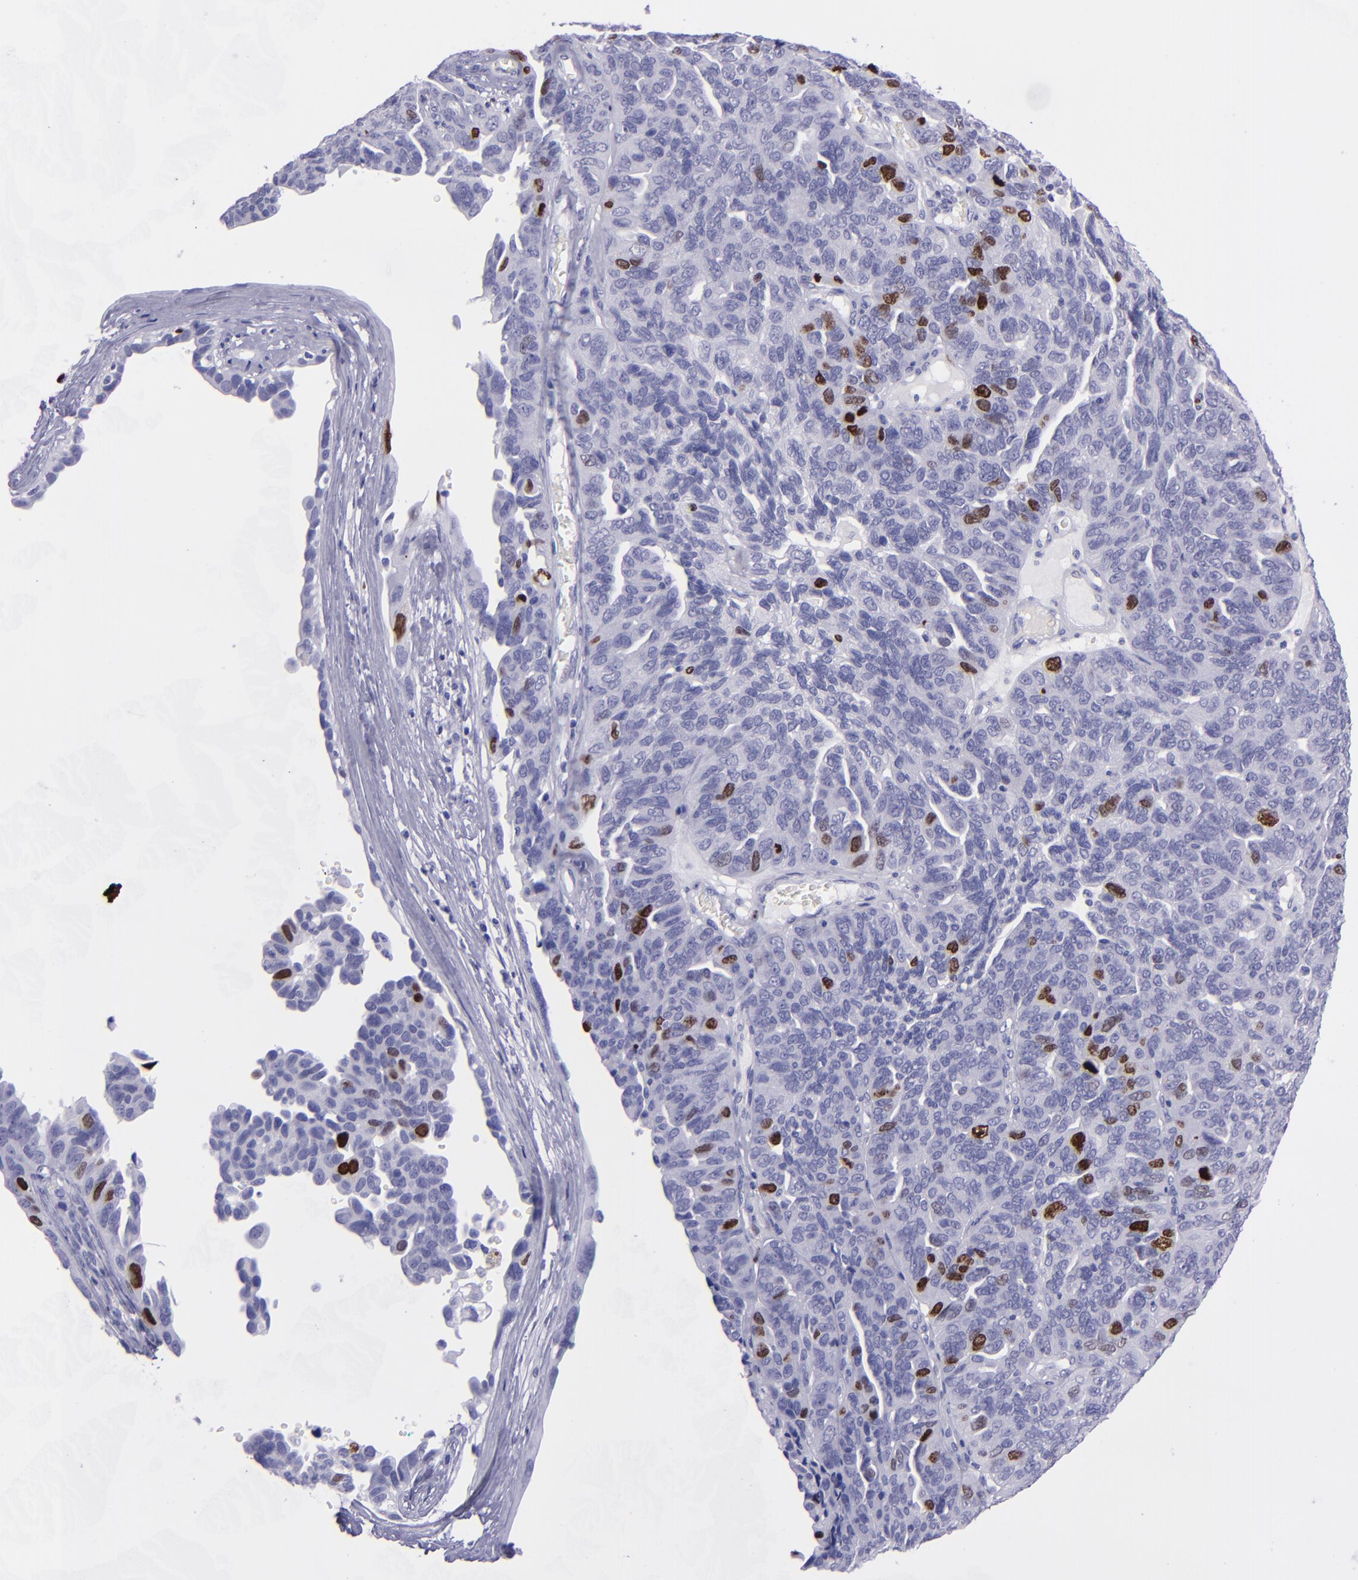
{"staining": {"intensity": "strong", "quantity": "<25%", "location": "nuclear"}, "tissue": "ovarian cancer", "cell_type": "Tumor cells", "image_type": "cancer", "snomed": [{"axis": "morphology", "description": "Cystadenocarcinoma, serous, NOS"}, {"axis": "topography", "description": "Ovary"}], "caption": "A brown stain shows strong nuclear expression of a protein in ovarian cancer tumor cells.", "gene": "TOP2A", "patient": {"sex": "female", "age": 64}}